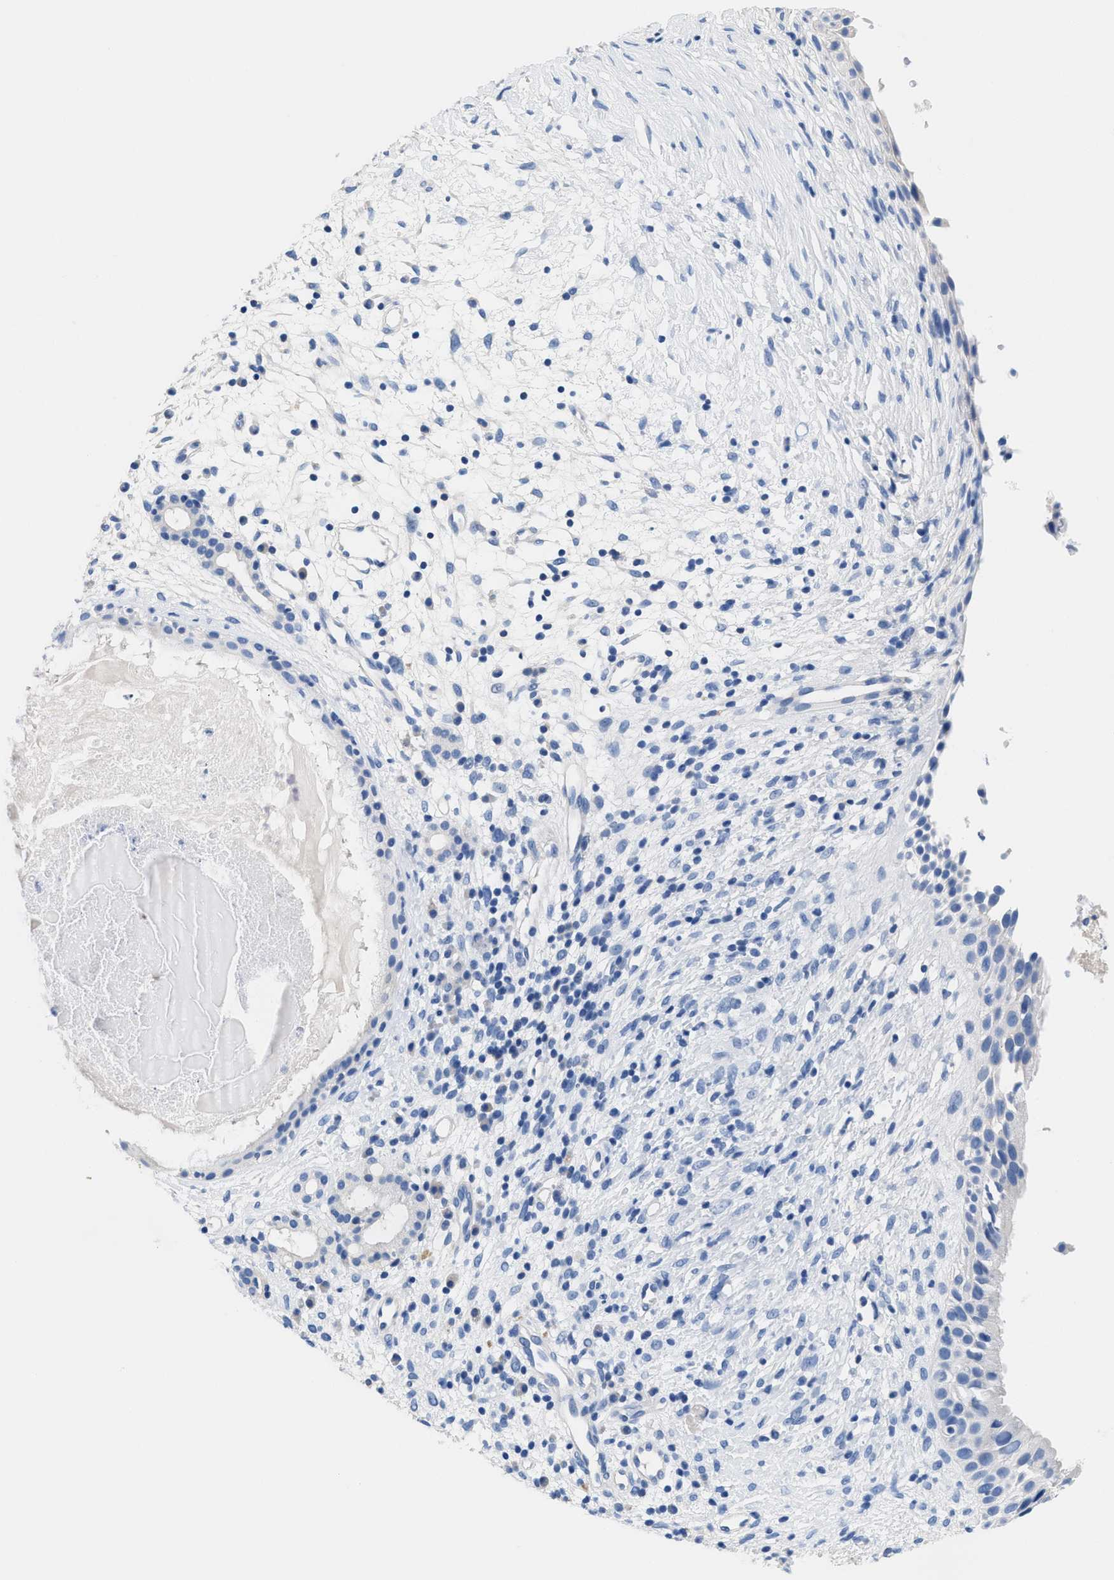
{"staining": {"intensity": "negative", "quantity": "none", "location": "none"}, "tissue": "nasopharynx", "cell_type": "Respiratory epithelial cells", "image_type": "normal", "snomed": [{"axis": "morphology", "description": "Normal tissue, NOS"}, {"axis": "topography", "description": "Nasopharynx"}], "caption": "The immunohistochemistry (IHC) micrograph has no significant positivity in respiratory epithelial cells of nasopharynx.", "gene": "SLFN13", "patient": {"sex": "male", "age": 22}}